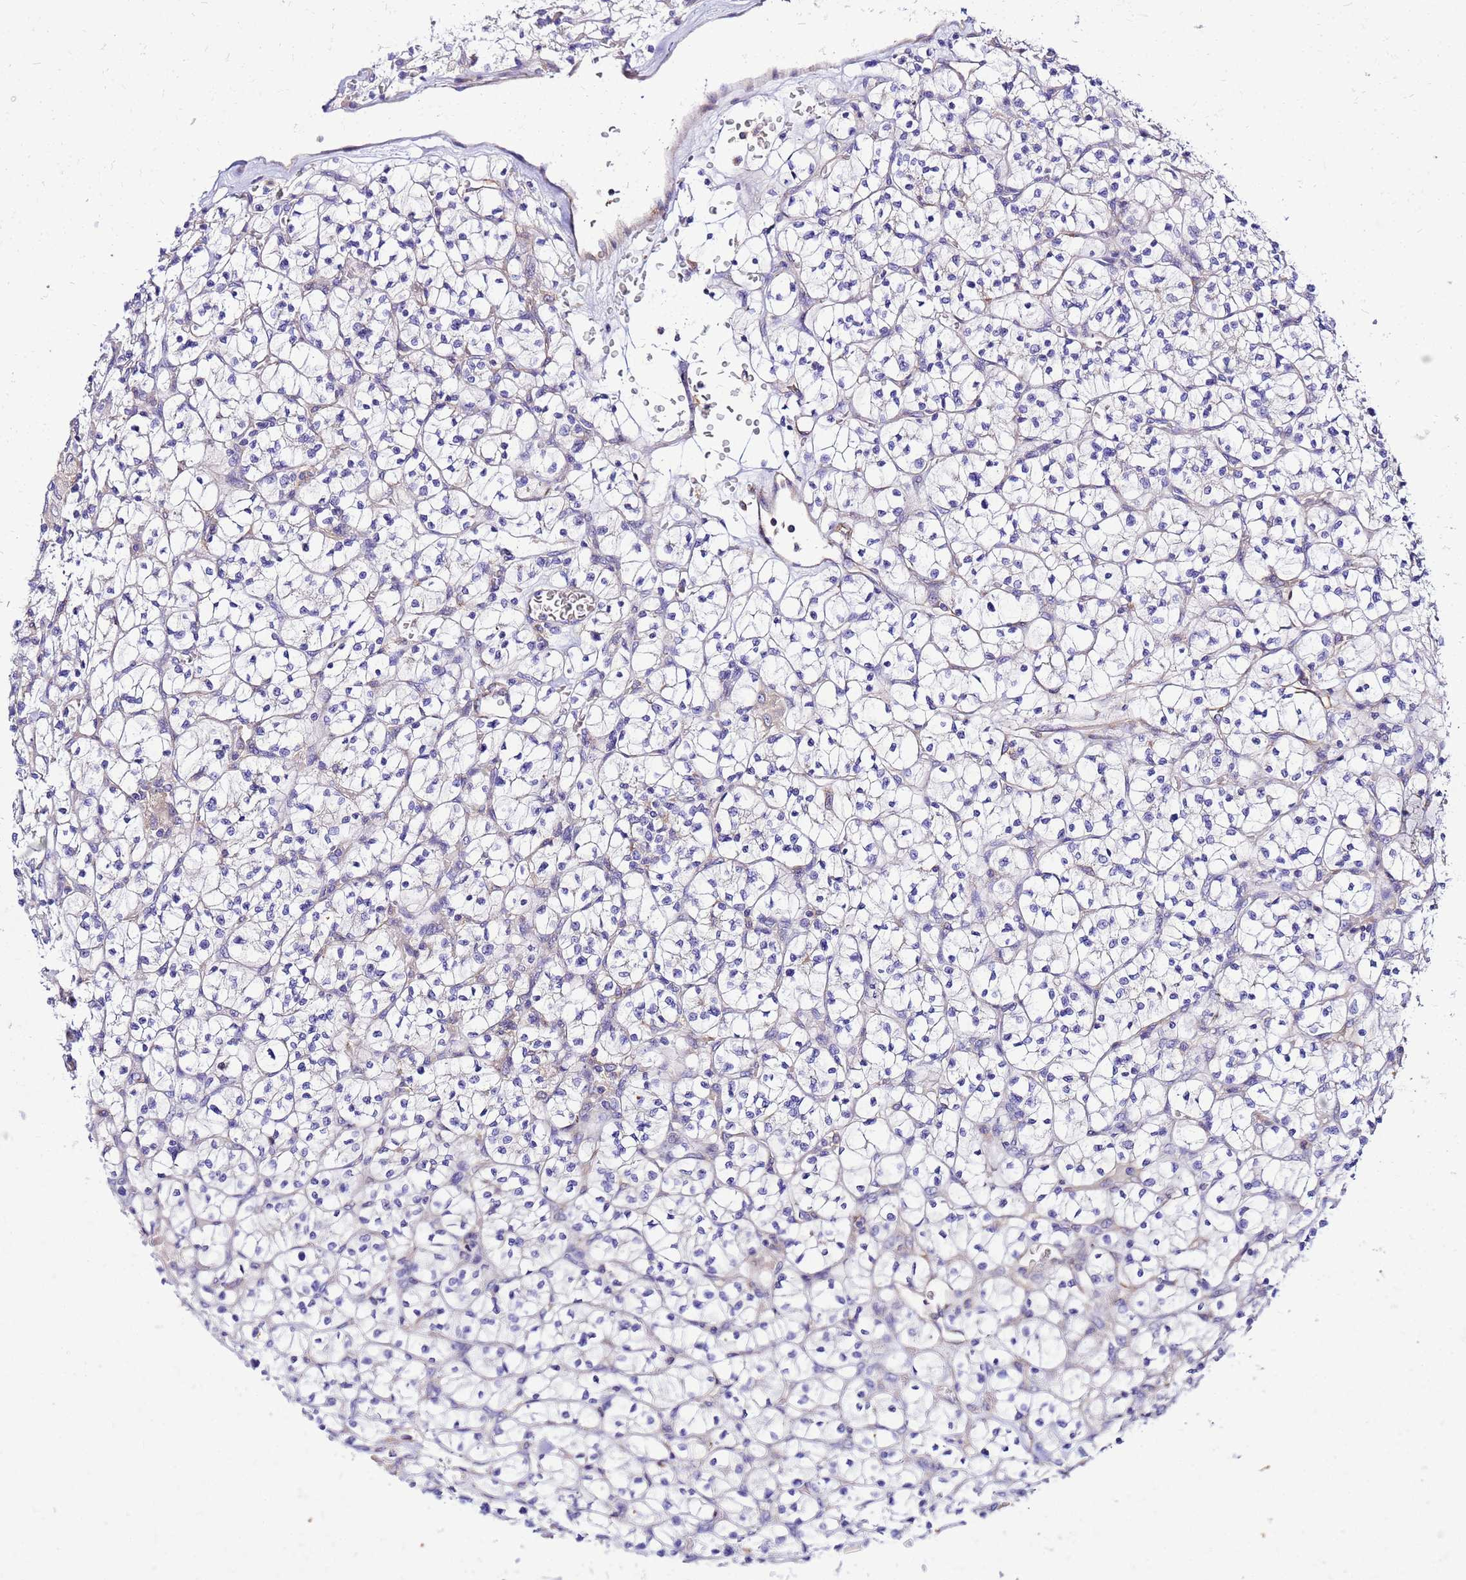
{"staining": {"intensity": "negative", "quantity": "none", "location": "none"}, "tissue": "renal cancer", "cell_type": "Tumor cells", "image_type": "cancer", "snomed": [{"axis": "morphology", "description": "Adenocarcinoma, NOS"}, {"axis": "topography", "description": "Kidney"}], "caption": "This is a micrograph of immunohistochemistry staining of renal adenocarcinoma, which shows no staining in tumor cells.", "gene": "HERC5", "patient": {"sex": "female", "age": 64}}